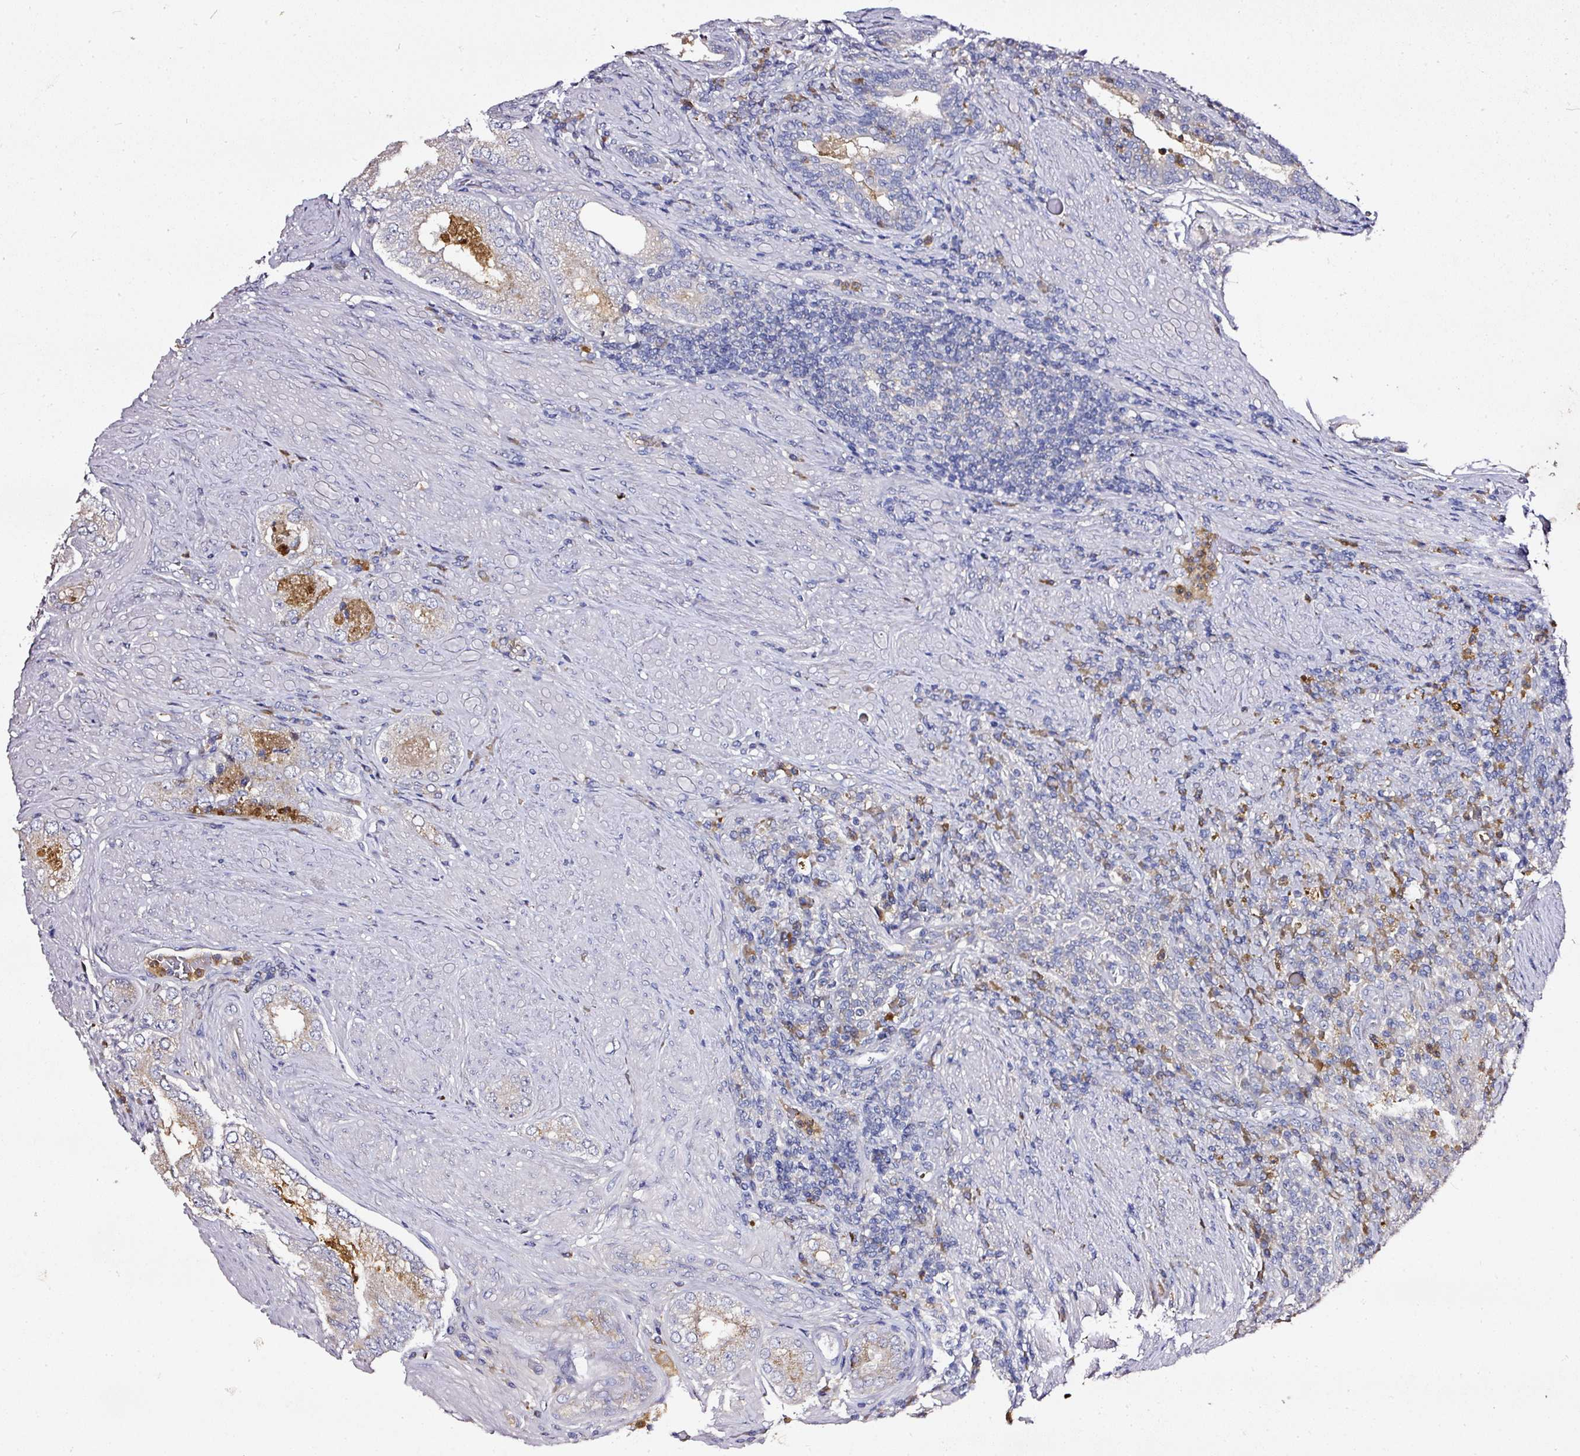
{"staining": {"intensity": "weak", "quantity": "<25%", "location": "cytoplasmic/membranous"}, "tissue": "prostate cancer", "cell_type": "Tumor cells", "image_type": "cancer", "snomed": [{"axis": "morphology", "description": "Adenocarcinoma, Low grade"}, {"axis": "topography", "description": "Prostate"}], "caption": "Histopathology image shows no significant protein positivity in tumor cells of prostate cancer.", "gene": "CAB39L", "patient": {"sex": "male", "age": 68}}